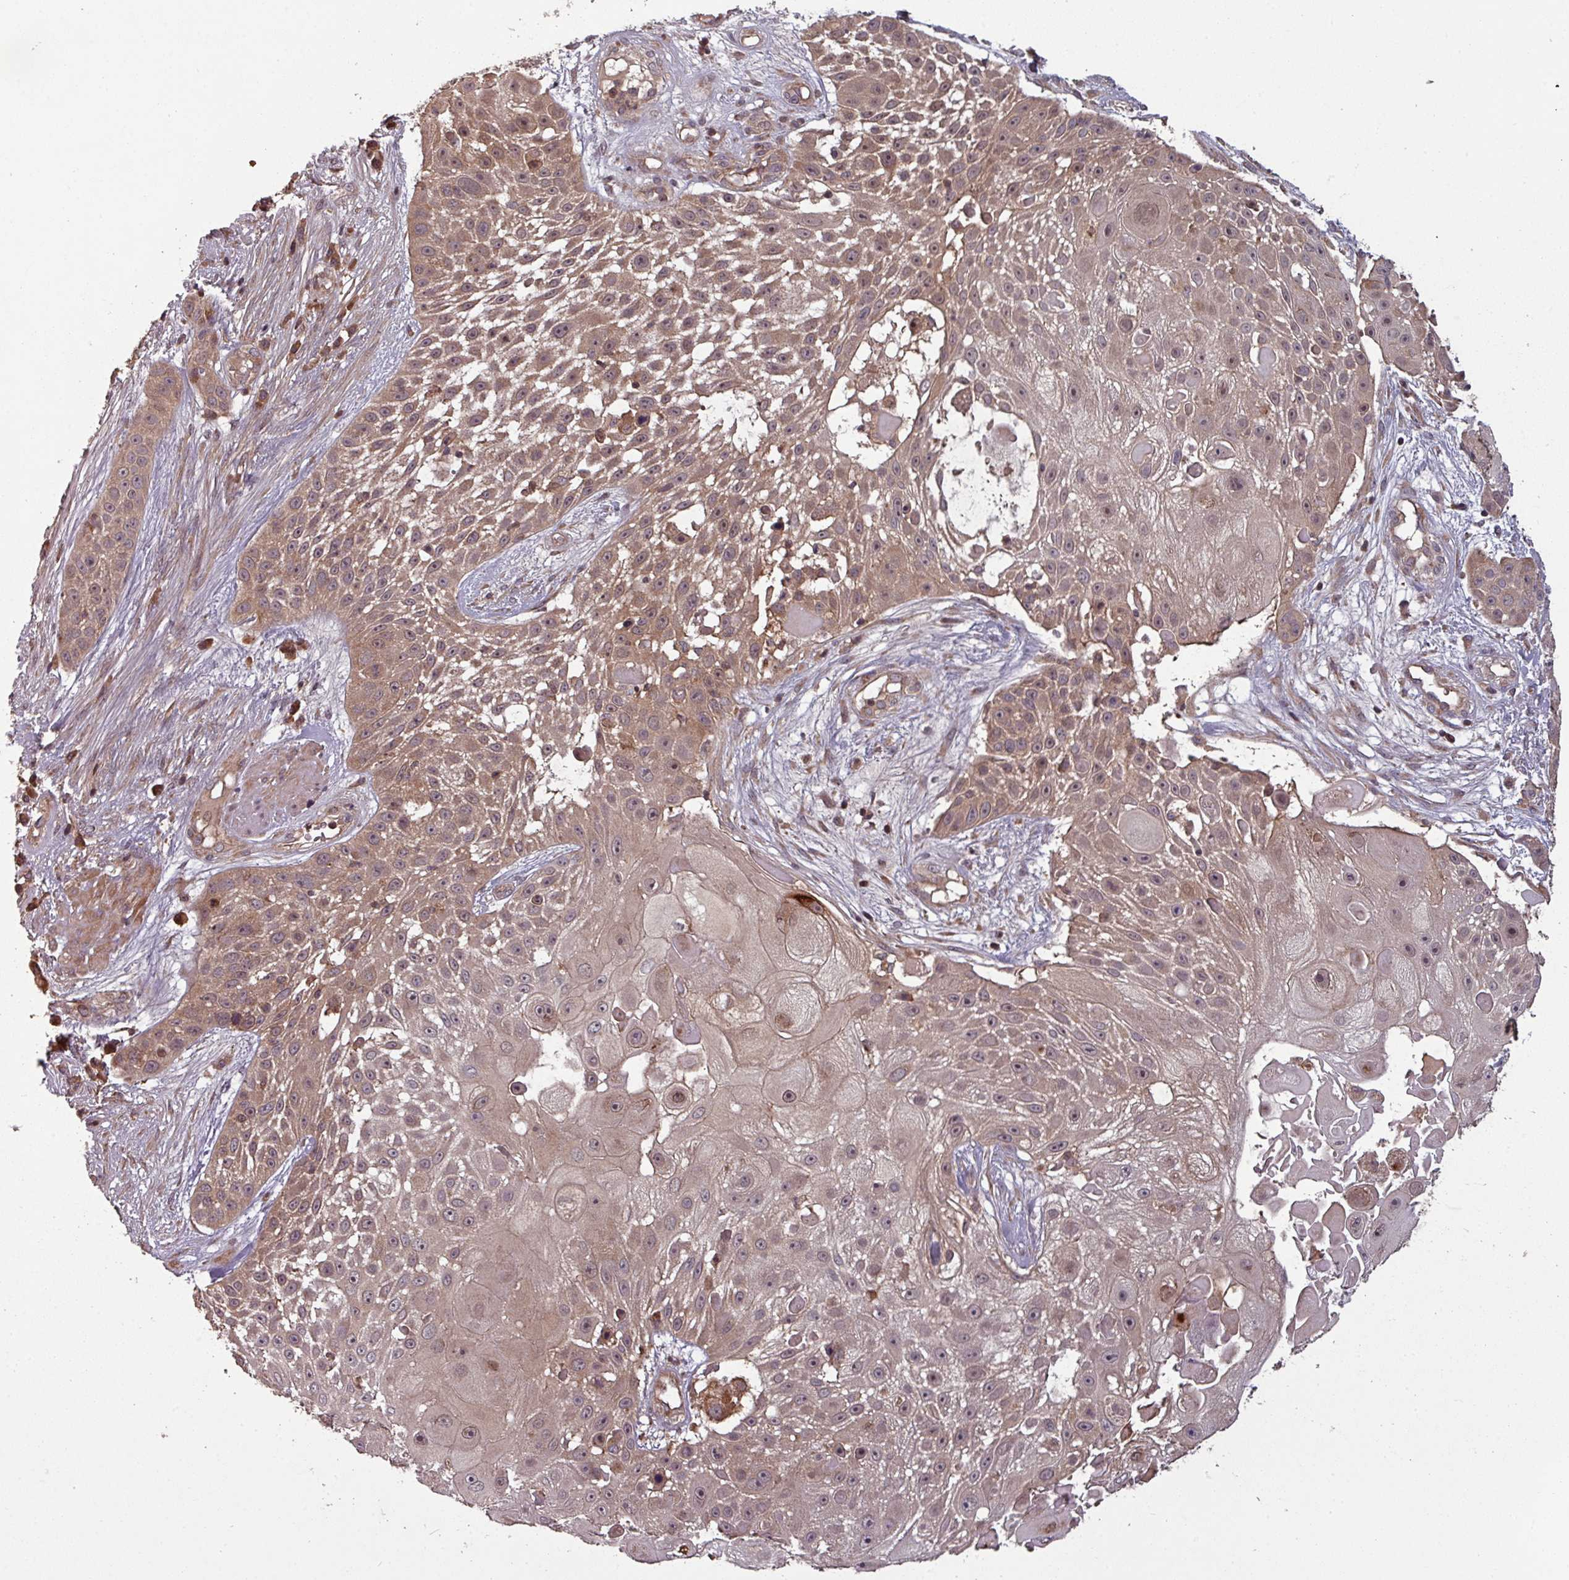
{"staining": {"intensity": "weak", "quantity": ">75%", "location": "cytoplasmic/membranous"}, "tissue": "skin cancer", "cell_type": "Tumor cells", "image_type": "cancer", "snomed": [{"axis": "morphology", "description": "Squamous cell carcinoma, NOS"}, {"axis": "topography", "description": "Skin"}], "caption": "Squamous cell carcinoma (skin) stained with a brown dye demonstrates weak cytoplasmic/membranous positive staining in approximately >75% of tumor cells.", "gene": "GSKIP", "patient": {"sex": "female", "age": 86}}